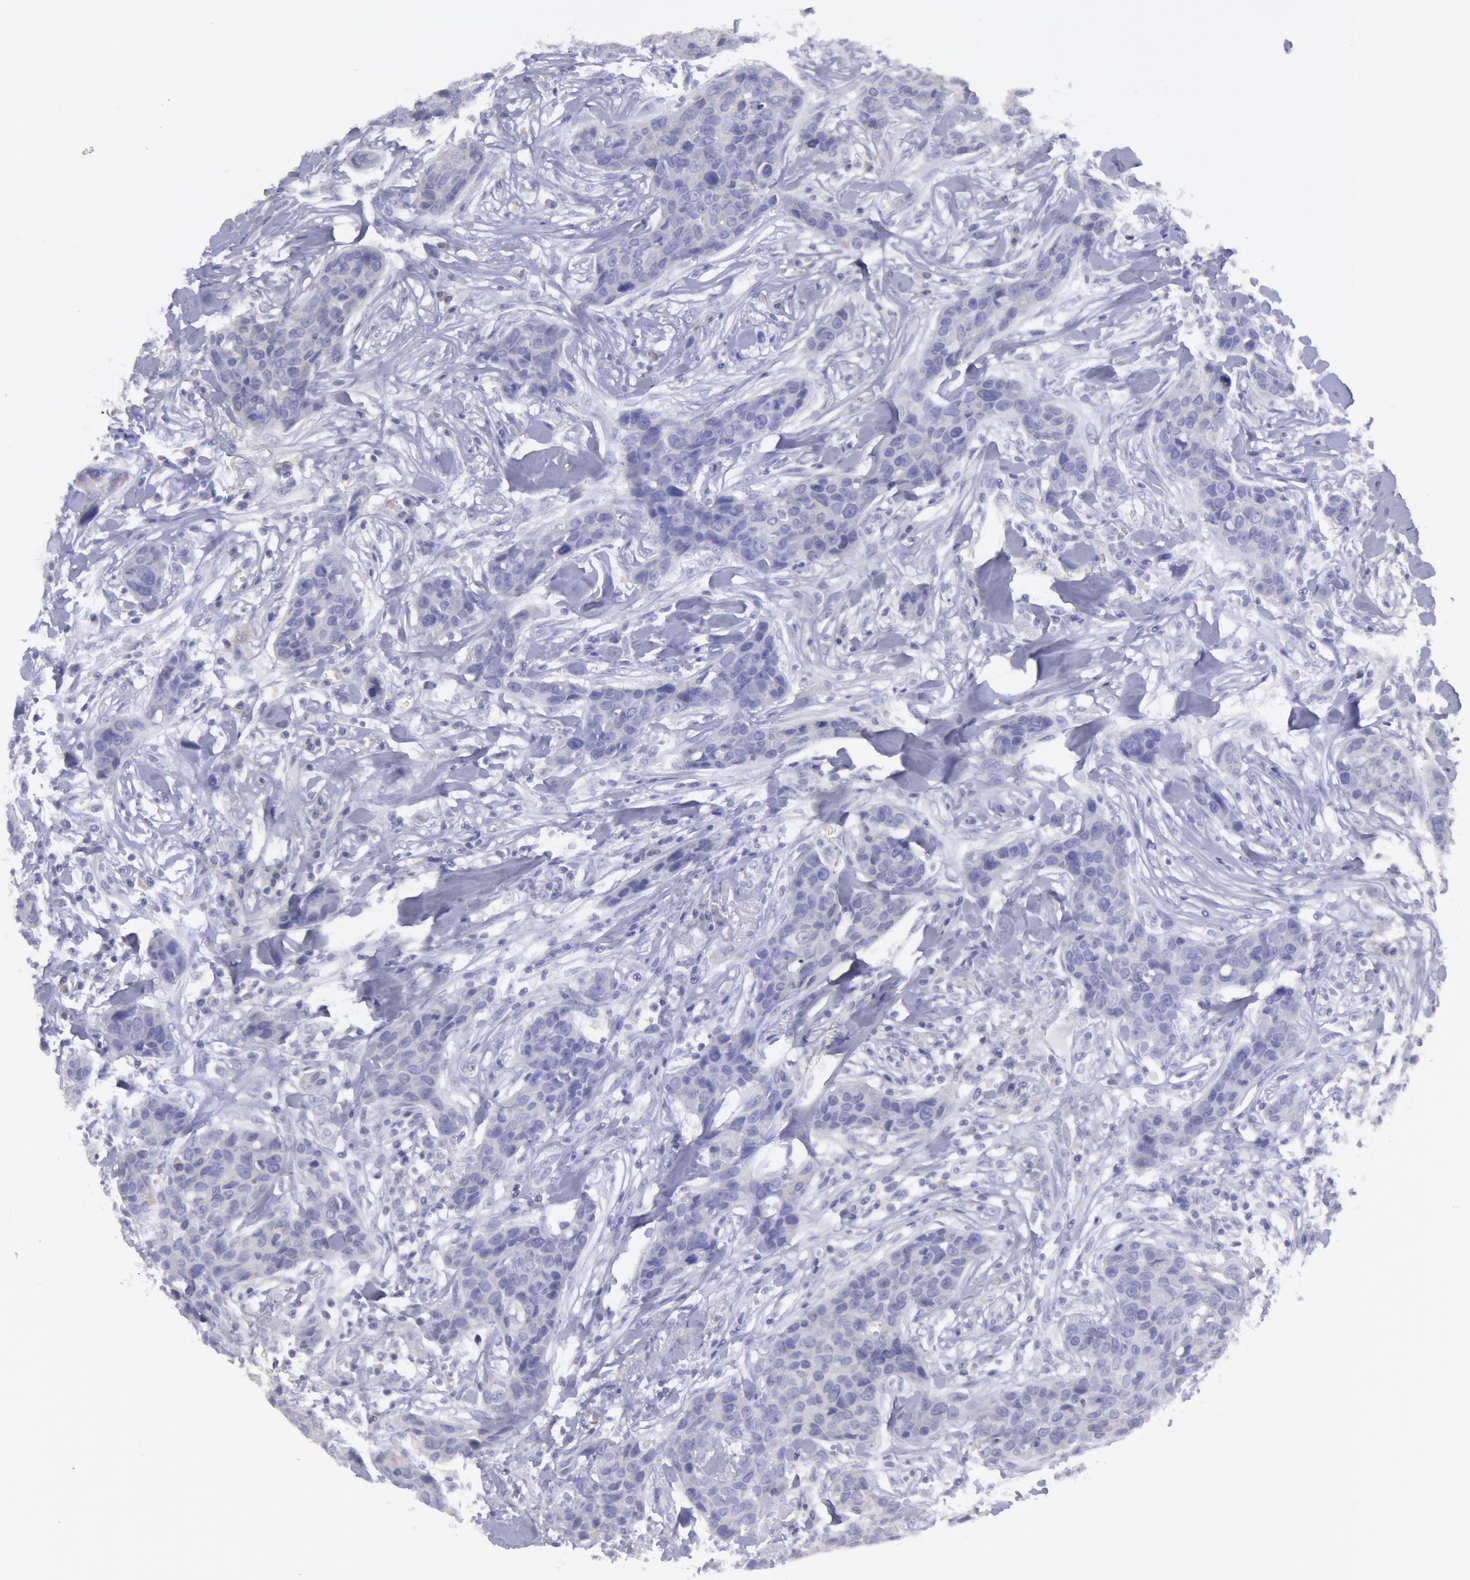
{"staining": {"intensity": "negative", "quantity": "none", "location": "none"}, "tissue": "breast cancer", "cell_type": "Tumor cells", "image_type": "cancer", "snomed": [{"axis": "morphology", "description": "Duct carcinoma"}, {"axis": "topography", "description": "Breast"}], "caption": "Tumor cells are negative for protein expression in human intraductal carcinoma (breast).", "gene": "MYH7", "patient": {"sex": "female", "age": 91}}